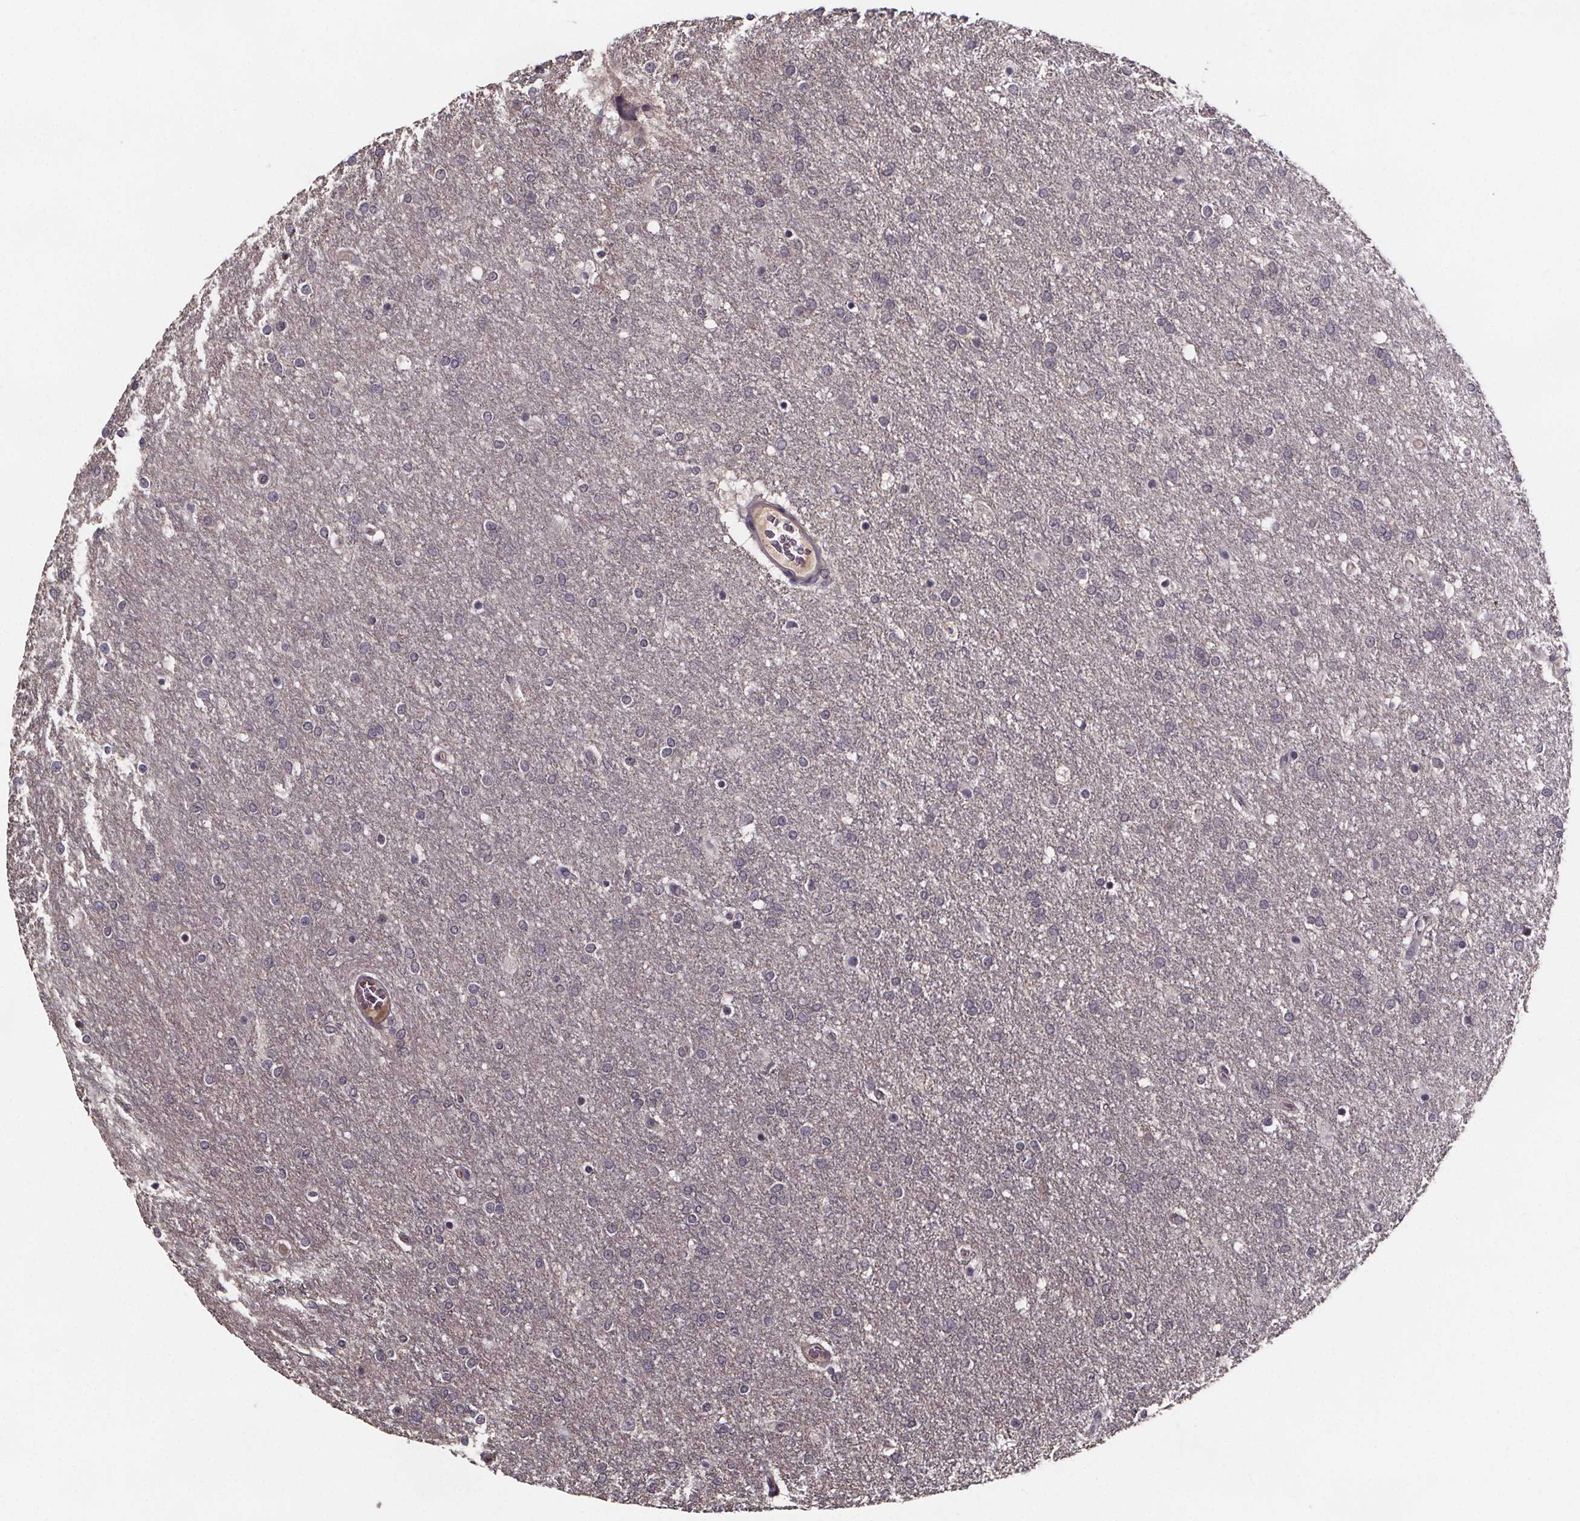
{"staining": {"intensity": "negative", "quantity": "none", "location": "none"}, "tissue": "glioma", "cell_type": "Tumor cells", "image_type": "cancer", "snomed": [{"axis": "morphology", "description": "Glioma, malignant, High grade"}, {"axis": "topography", "description": "Brain"}], "caption": "Immunohistochemistry (IHC) of glioma shows no positivity in tumor cells.", "gene": "SMIM1", "patient": {"sex": "female", "age": 61}}